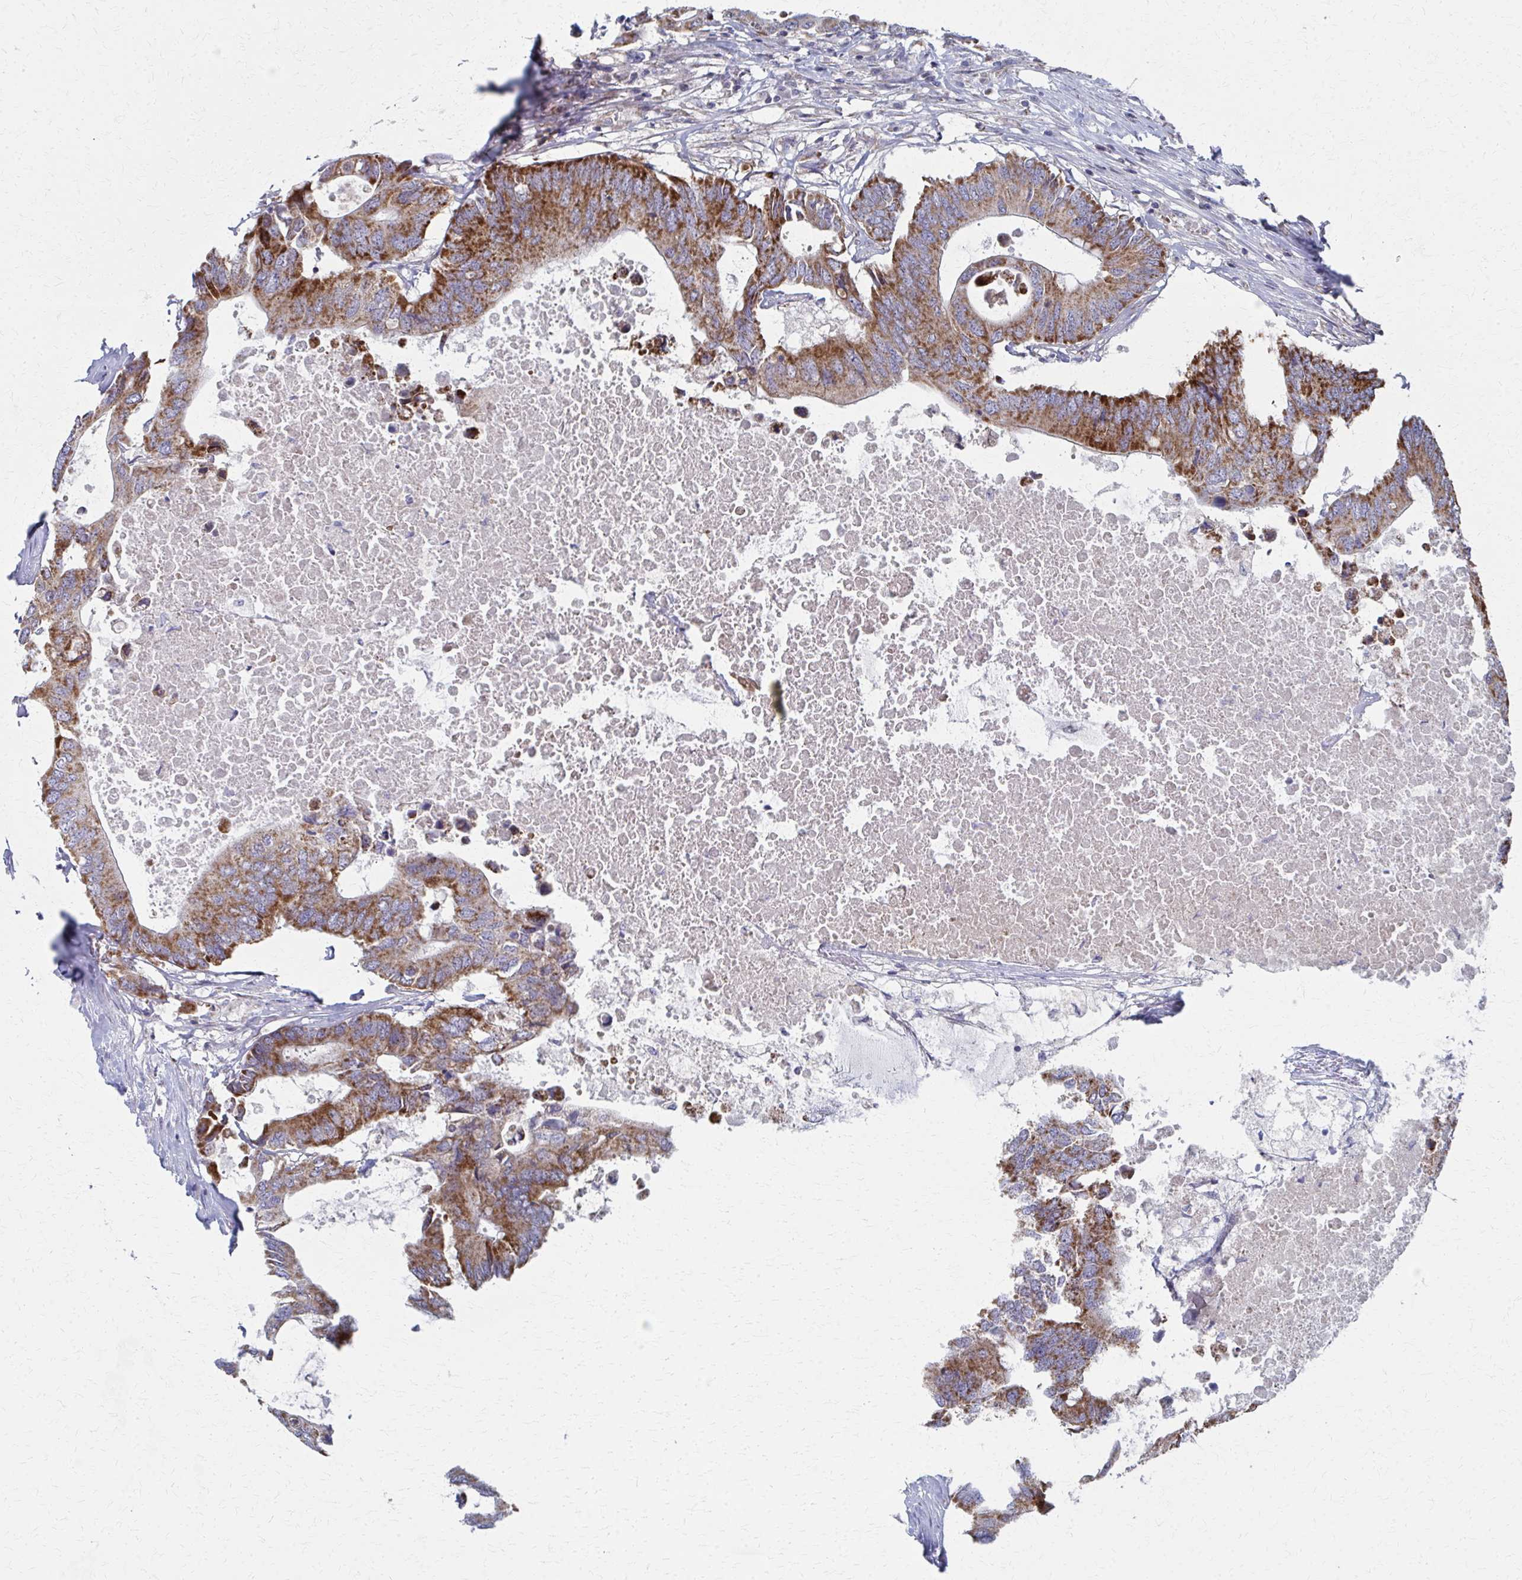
{"staining": {"intensity": "strong", "quantity": ">75%", "location": "cytoplasmic/membranous"}, "tissue": "colorectal cancer", "cell_type": "Tumor cells", "image_type": "cancer", "snomed": [{"axis": "morphology", "description": "Adenocarcinoma, NOS"}, {"axis": "topography", "description": "Colon"}], "caption": "An image of human colorectal cancer stained for a protein reveals strong cytoplasmic/membranous brown staining in tumor cells. Ihc stains the protein of interest in brown and the nuclei are stained blue.", "gene": "FAHD1", "patient": {"sex": "male", "age": 71}}